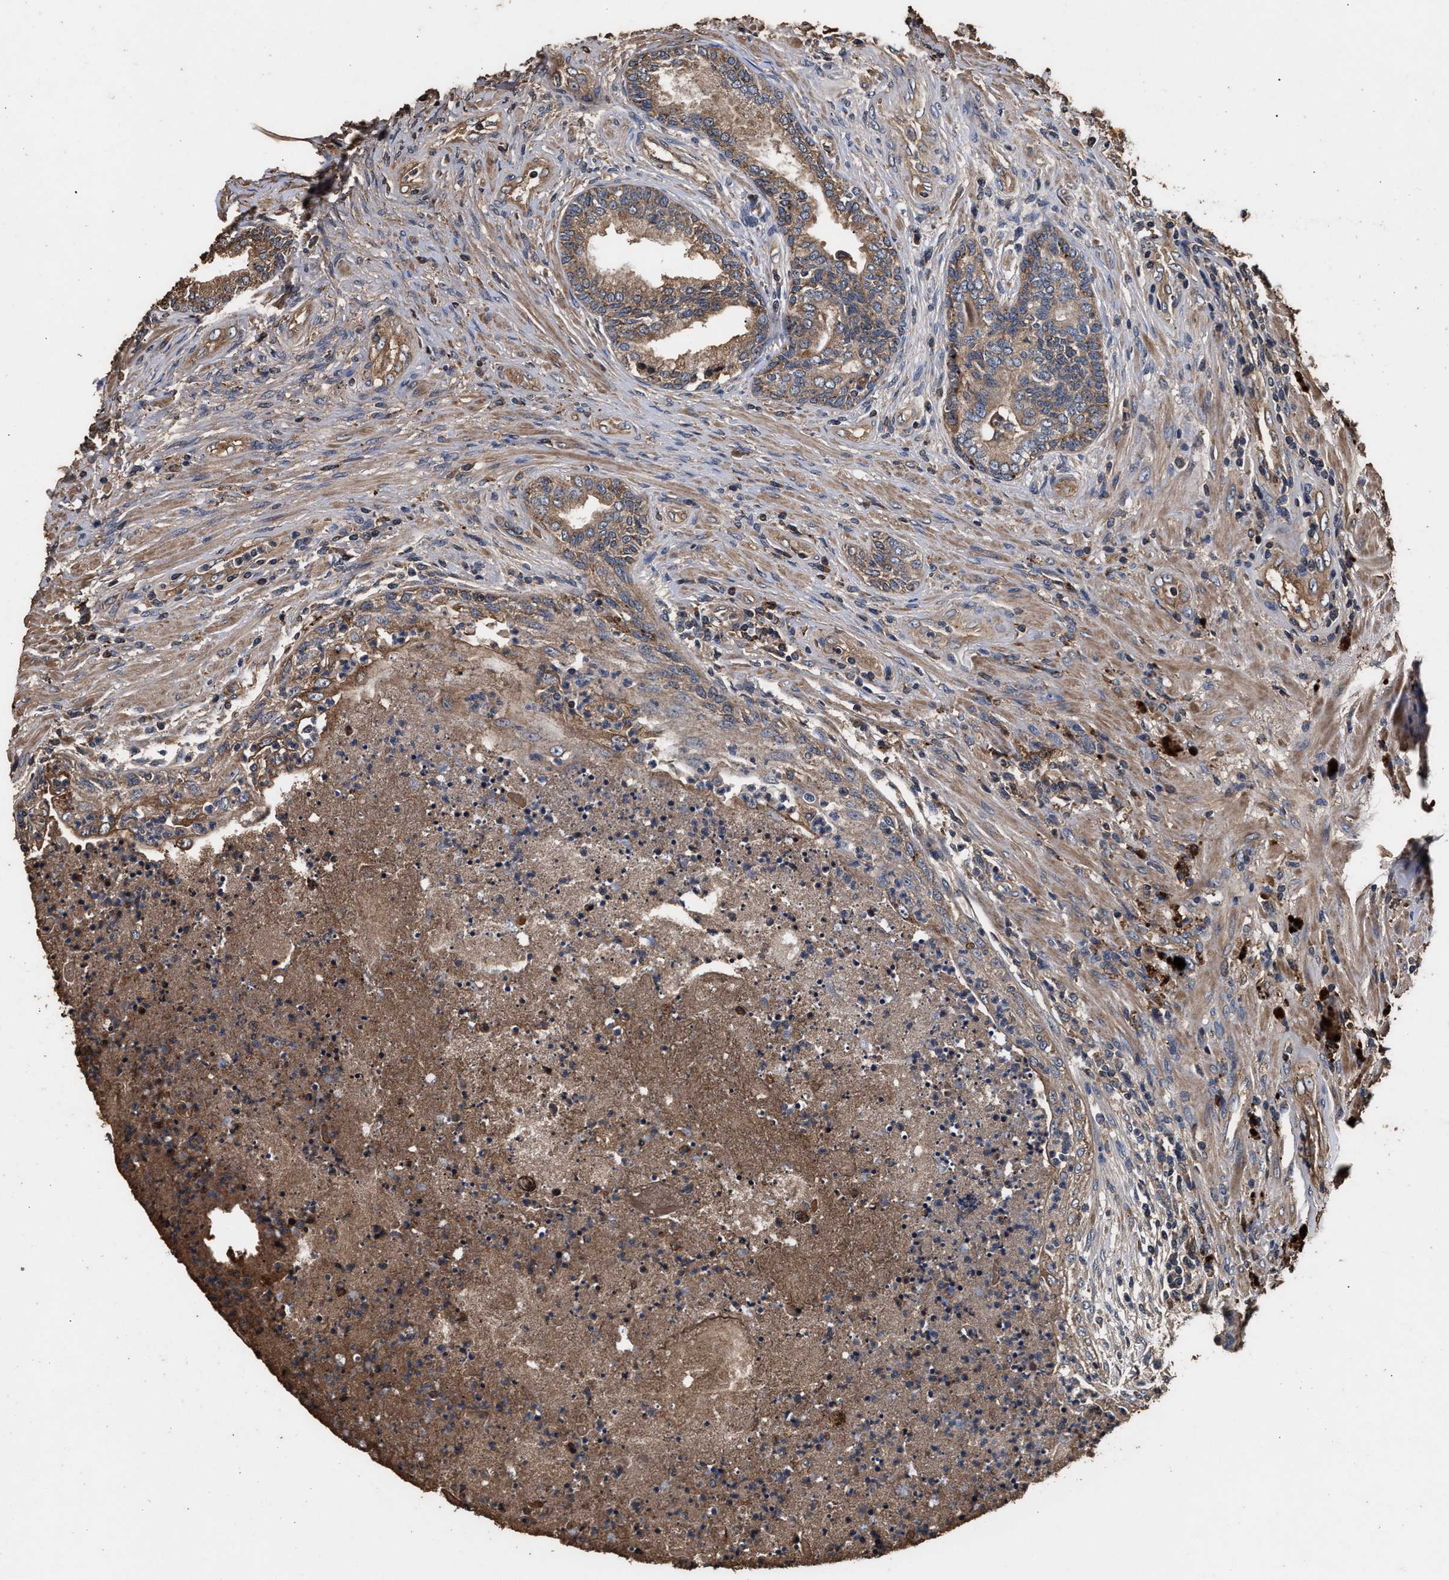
{"staining": {"intensity": "moderate", "quantity": ">75%", "location": "cytoplasmic/membranous"}, "tissue": "prostate", "cell_type": "Glandular cells", "image_type": "normal", "snomed": [{"axis": "morphology", "description": "Normal tissue, NOS"}, {"axis": "topography", "description": "Prostate"}], "caption": "Immunohistochemical staining of unremarkable human prostate displays medium levels of moderate cytoplasmic/membranous positivity in approximately >75% of glandular cells.", "gene": "ENSG00000286112", "patient": {"sex": "male", "age": 76}}